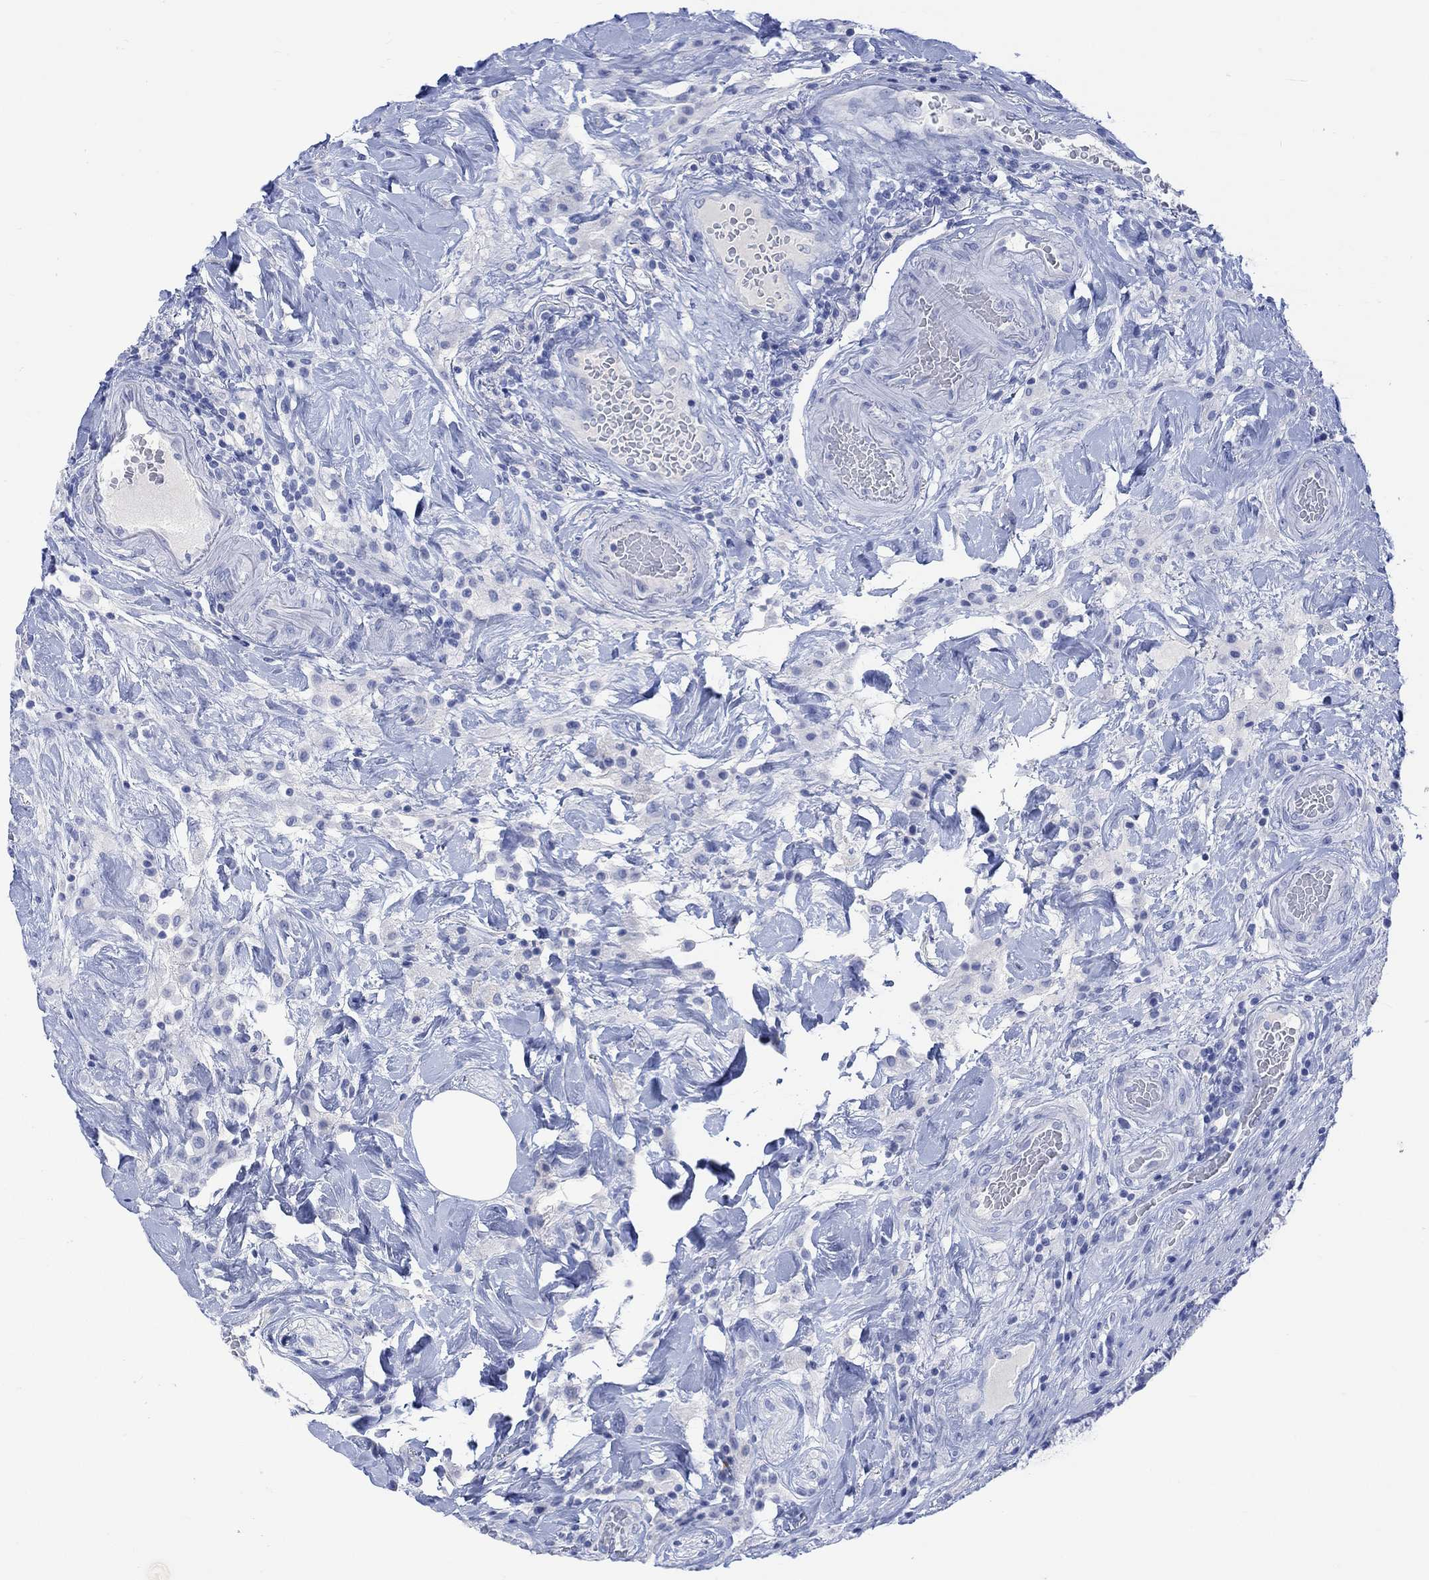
{"staining": {"intensity": "negative", "quantity": "none", "location": "none"}, "tissue": "colorectal cancer", "cell_type": "Tumor cells", "image_type": "cancer", "snomed": [{"axis": "morphology", "description": "Adenocarcinoma, NOS"}, {"axis": "topography", "description": "Colon"}], "caption": "There is no significant staining in tumor cells of adenocarcinoma (colorectal).", "gene": "CALCA", "patient": {"sex": "female", "age": 69}}